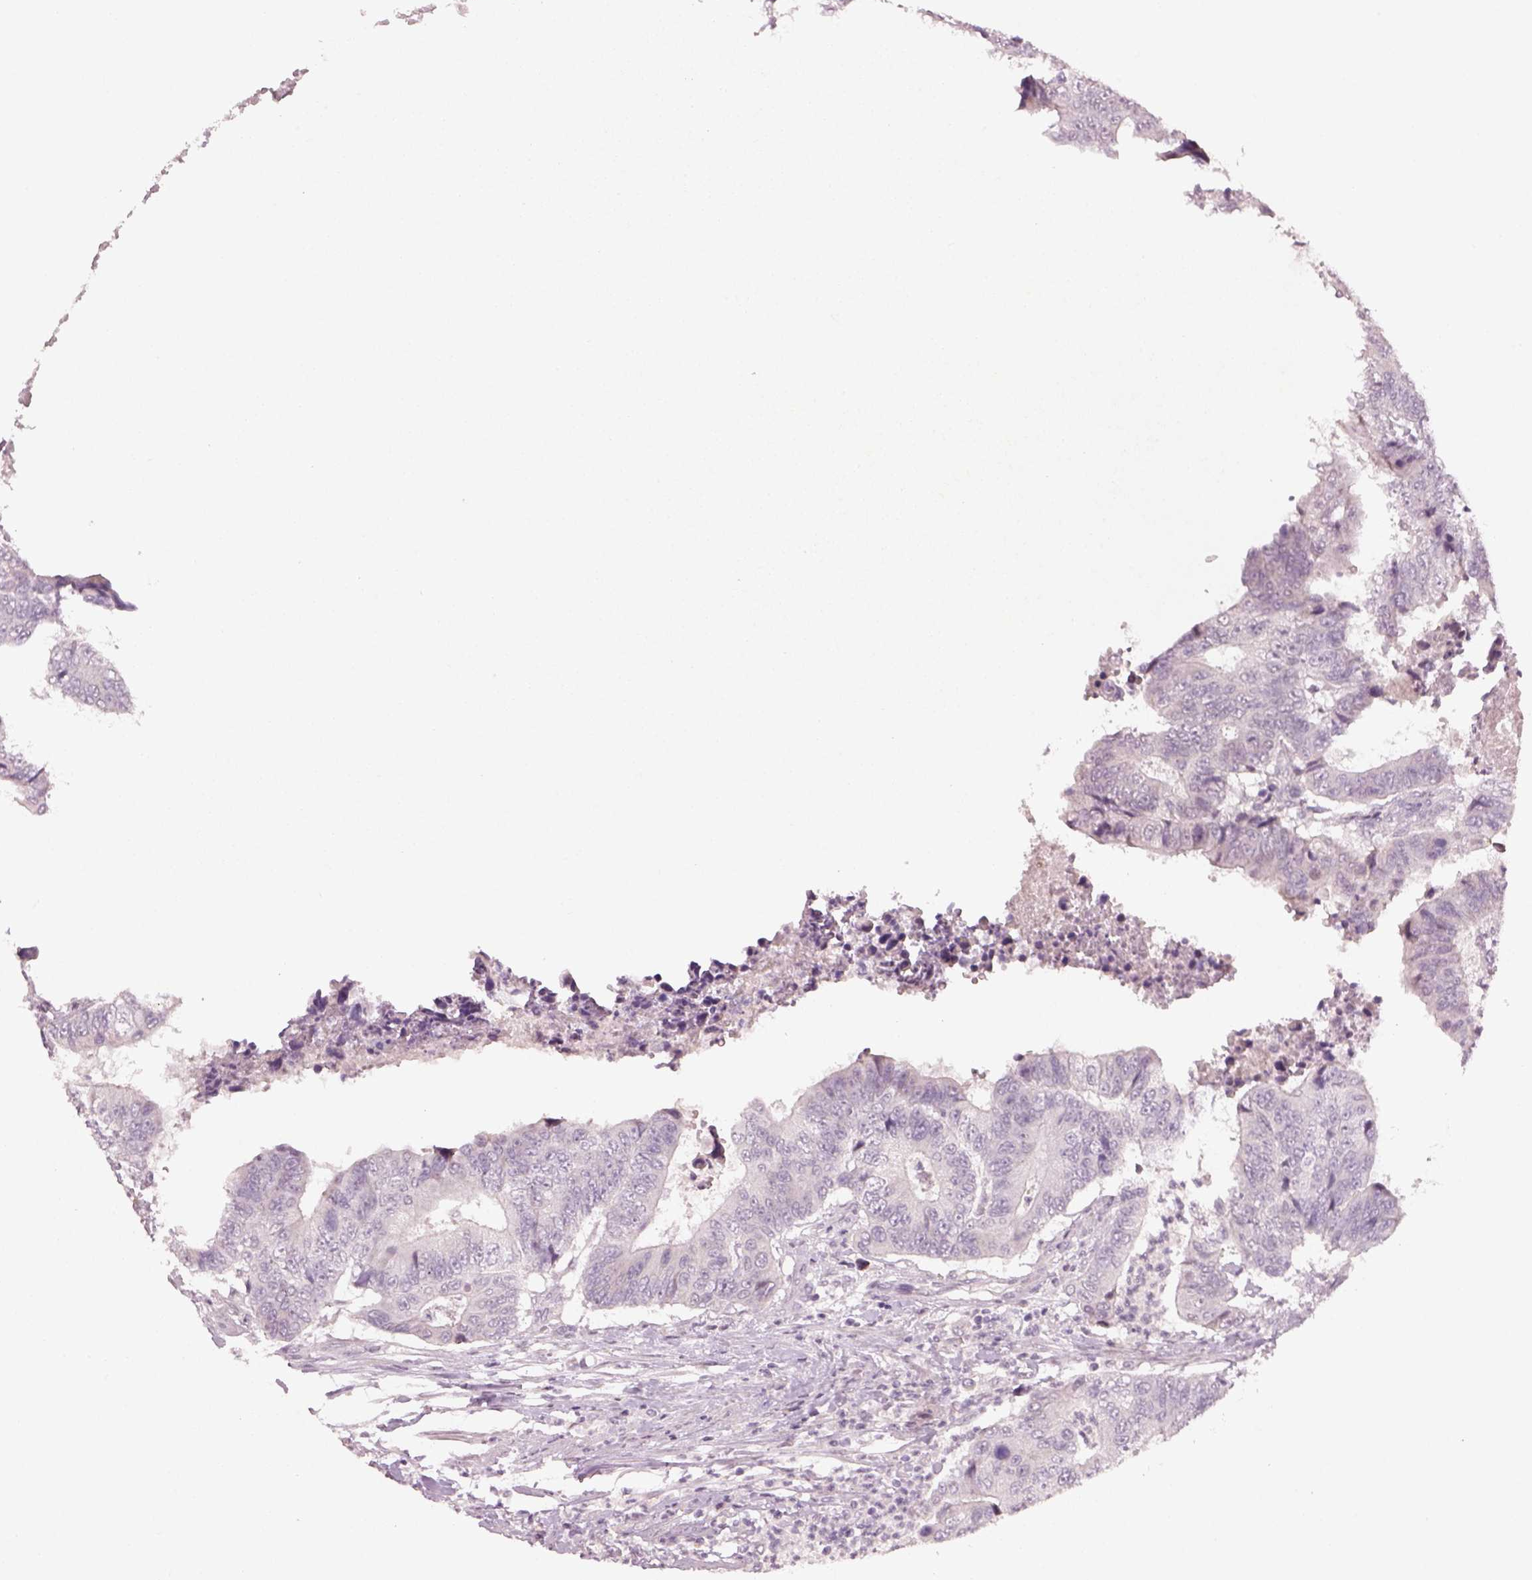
{"staining": {"intensity": "negative", "quantity": "none", "location": "none"}, "tissue": "colorectal cancer", "cell_type": "Tumor cells", "image_type": "cancer", "snomed": [{"axis": "morphology", "description": "Adenocarcinoma, NOS"}, {"axis": "topography", "description": "Colon"}], "caption": "Protein analysis of colorectal adenocarcinoma demonstrates no significant positivity in tumor cells.", "gene": "PENK", "patient": {"sex": "female", "age": 48}}